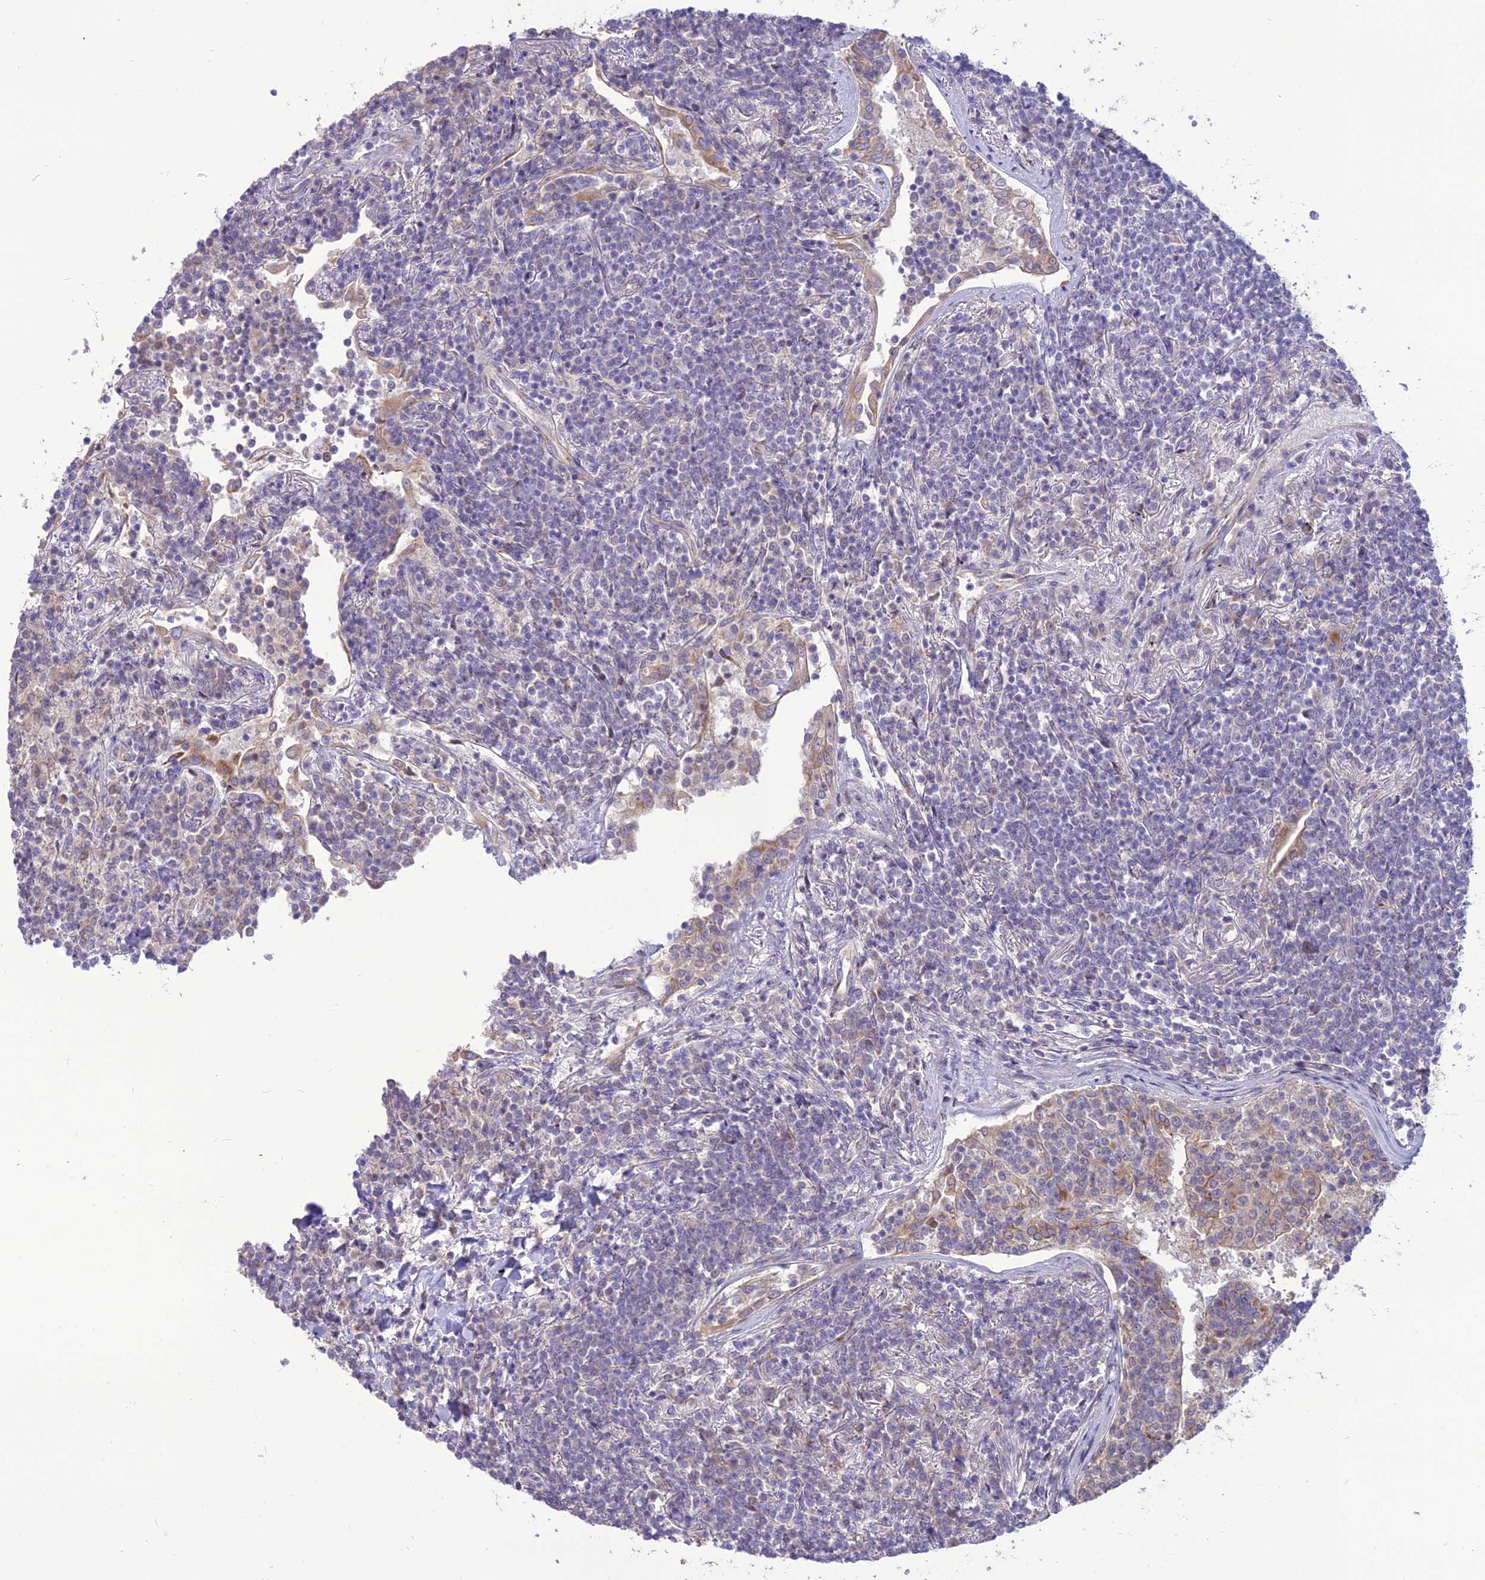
{"staining": {"intensity": "negative", "quantity": "none", "location": "none"}, "tissue": "lymphoma", "cell_type": "Tumor cells", "image_type": "cancer", "snomed": [{"axis": "morphology", "description": "Malignant lymphoma, non-Hodgkin's type, Low grade"}, {"axis": "topography", "description": "Lung"}], "caption": "This photomicrograph is of malignant lymphoma, non-Hodgkin's type (low-grade) stained with immunohistochemistry (IHC) to label a protein in brown with the nuclei are counter-stained blue. There is no positivity in tumor cells.", "gene": "SPRYD7", "patient": {"sex": "female", "age": 71}}